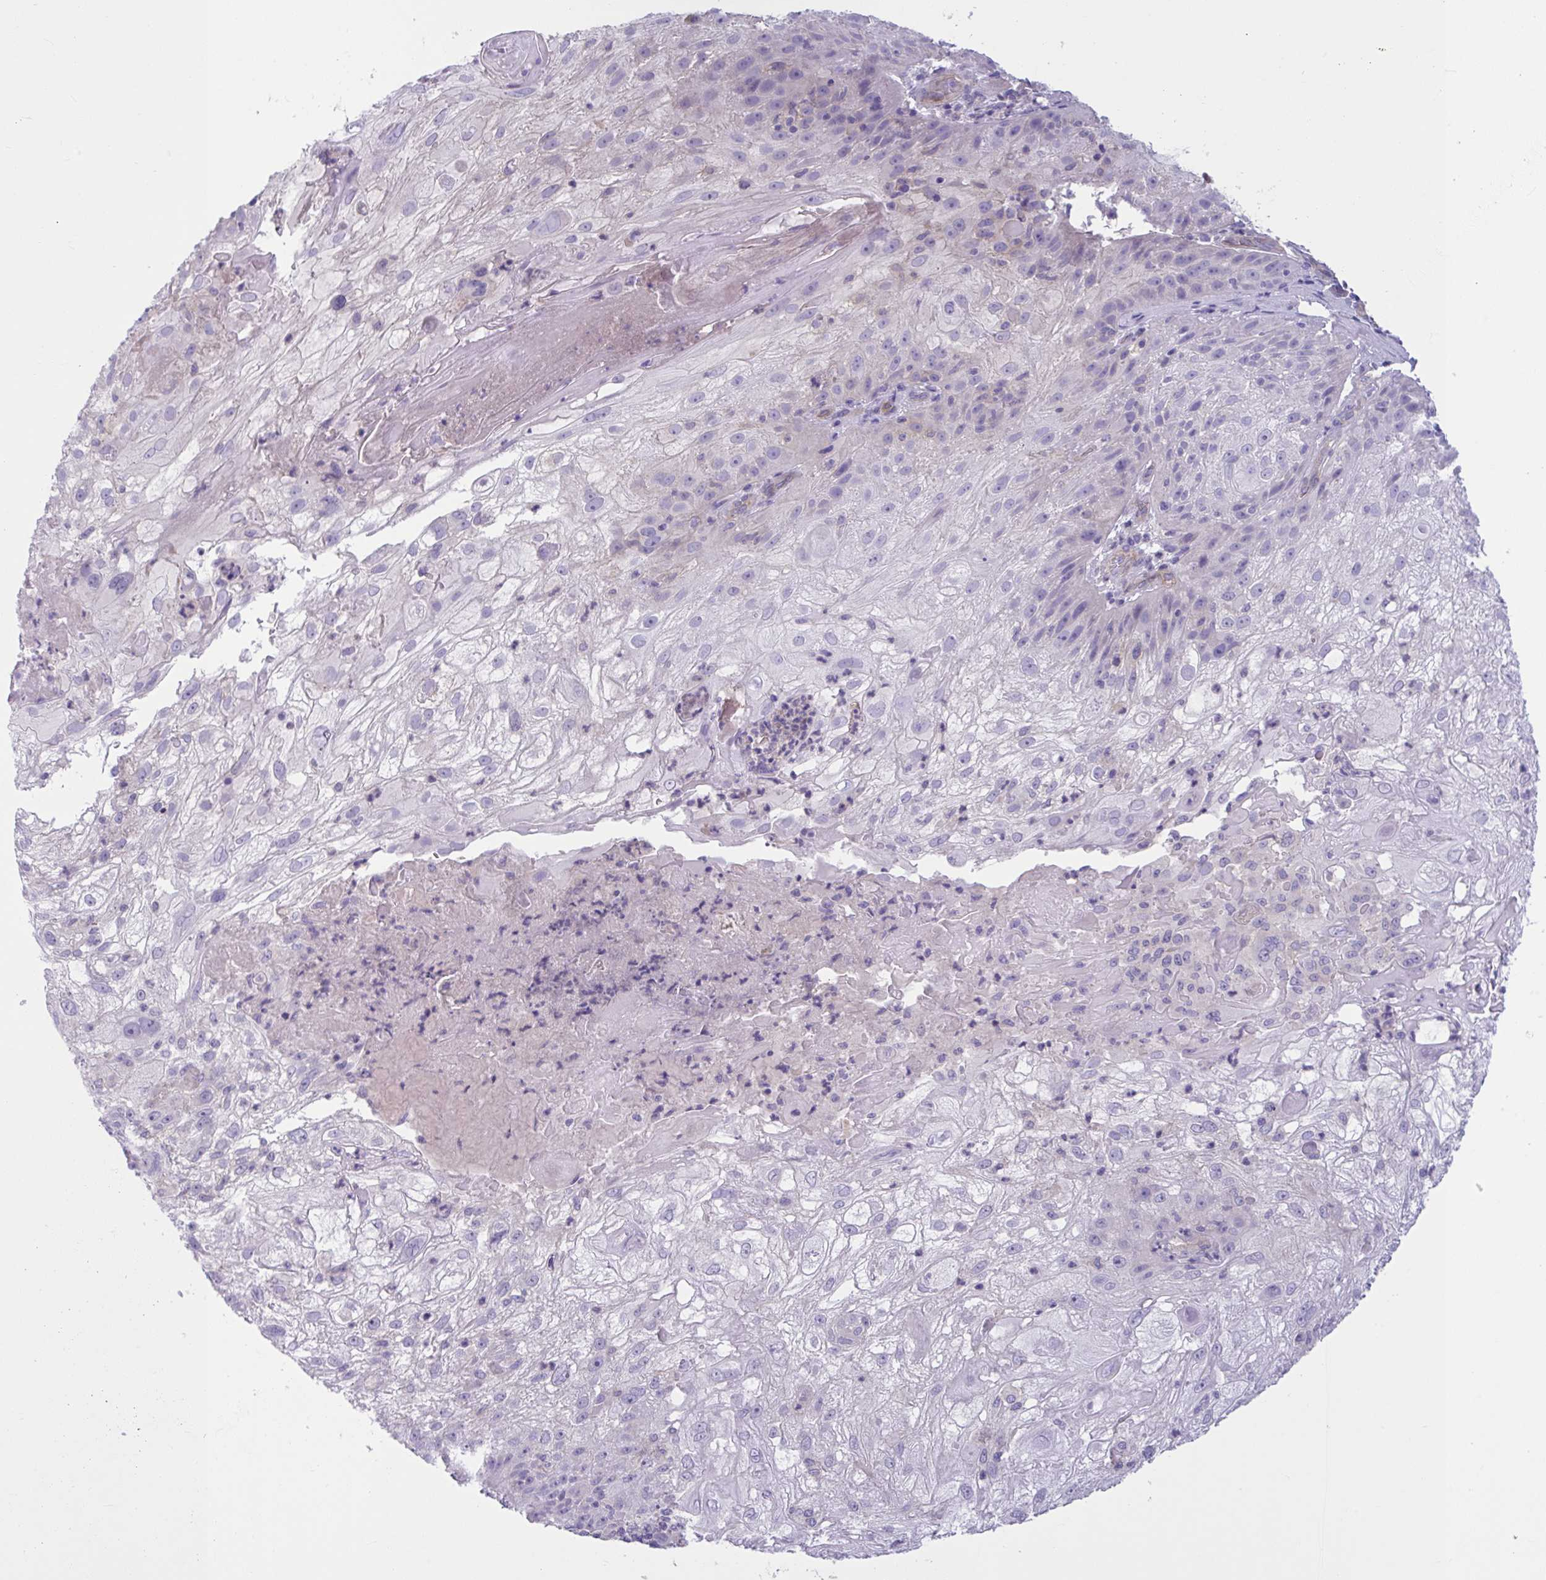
{"staining": {"intensity": "negative", "quantity": "none", "location": "none"}, "tissue": "skin cancer", "cell_type": "Tumor cells", "image_type": "cancer", "snomed": [{"axis": "morphology", "description": "Normal tissue, NOS"}, {"axis": "morphology", "description": "Squamous cell carcinoma, NOS"}, {"axis": "topography", "description": "Skin"}], "caption": "Photomicrograph shows no significant protein staining in tumor cells of skin cancer (squamous cell carcinoma).", "gene": "TTC7B", "patient": {"sex": "female", "age": 83}}